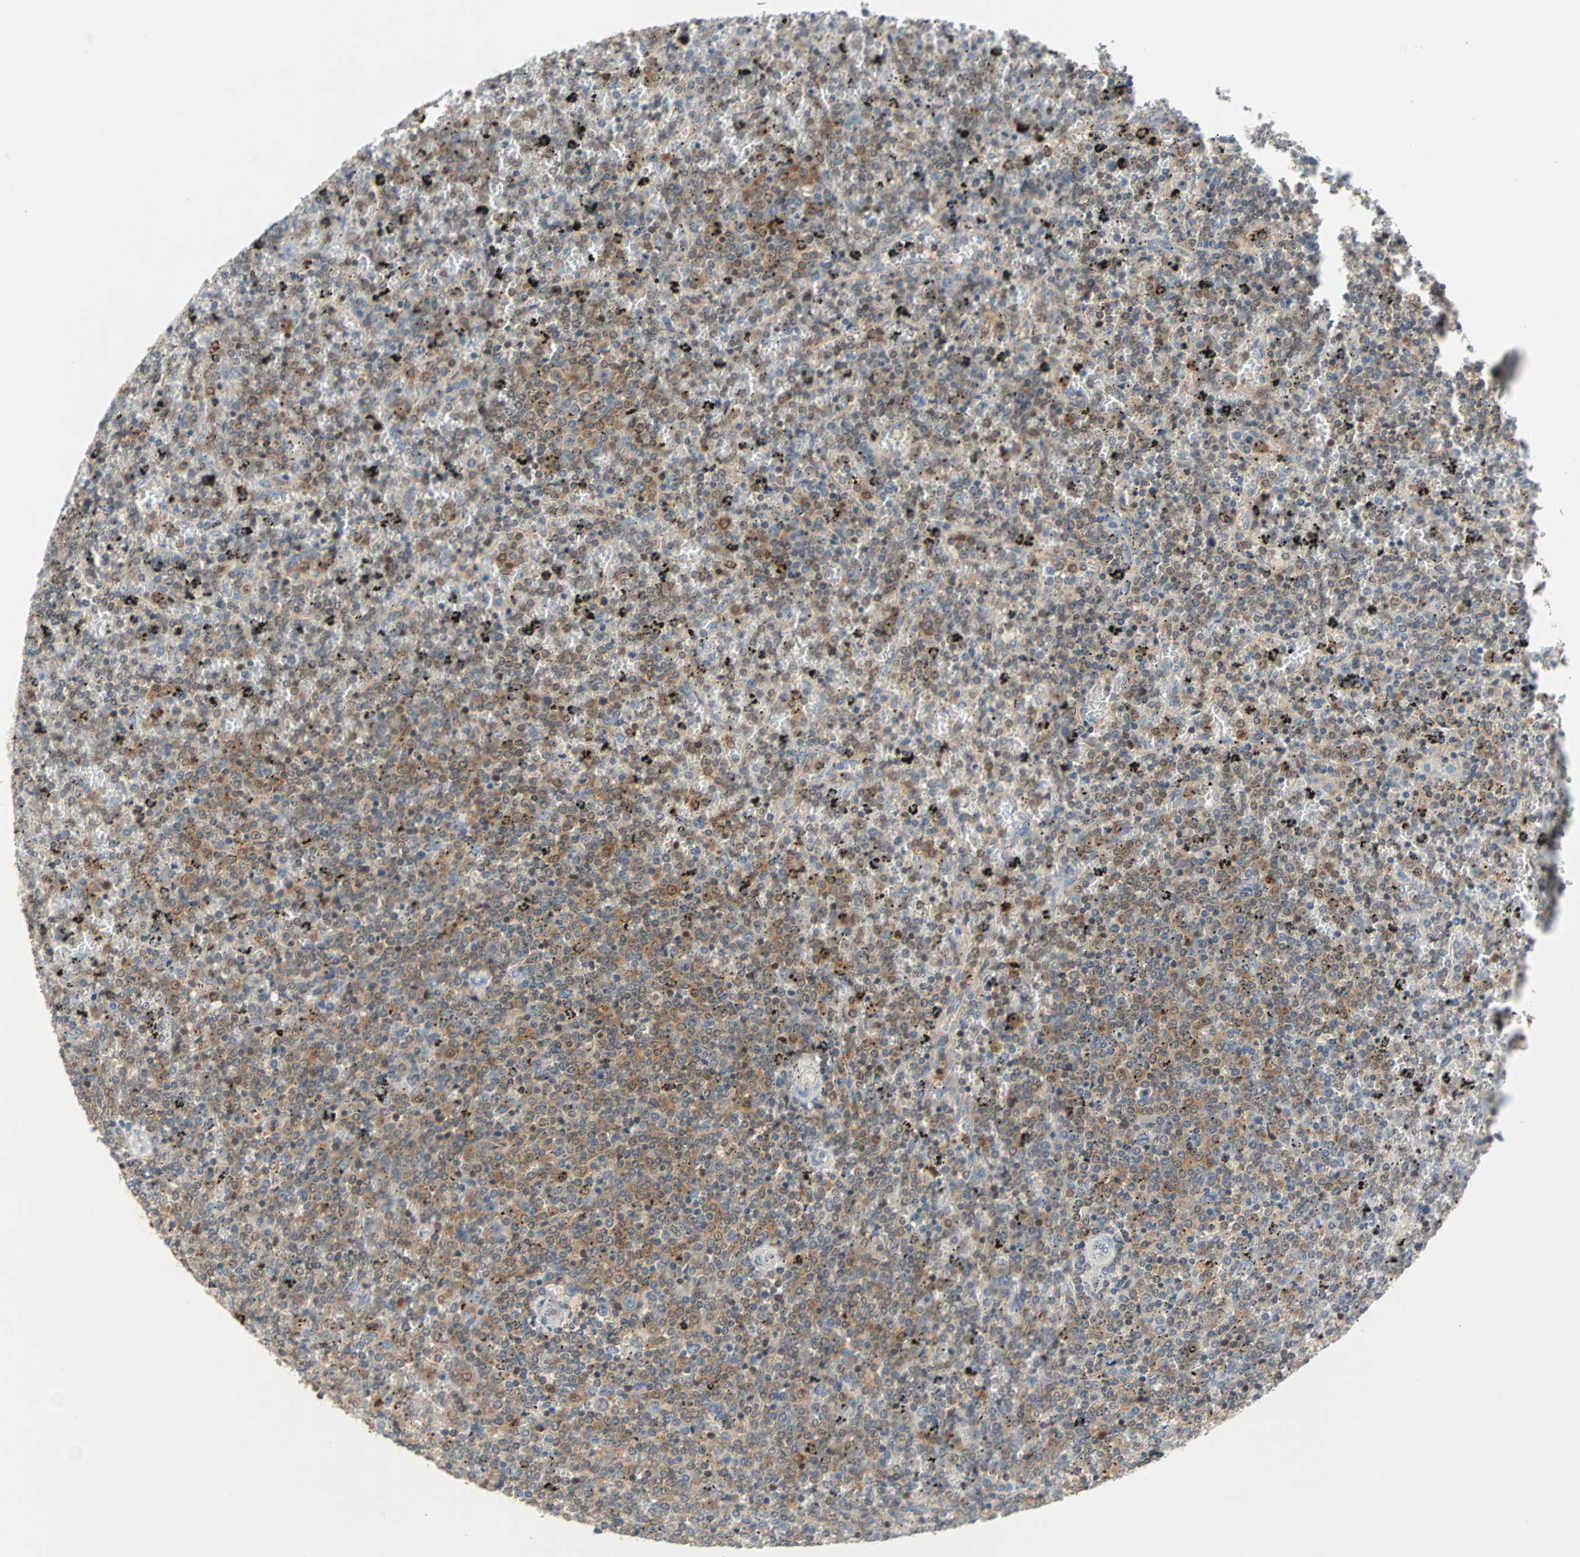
{"staining": {"intensity": "moderate", "quantity": "25%-75%", "location": "cytoplasmic/membranous"}, "tissue": "lymphoma", "cell_type": "Tumor cells", "image_type": "cancer", "snomed": [{"axis": "morphology", "description": "Malignant lymphoma, non-Hodgkin's type, Low grade"}, {"axis": "topography", "description": "Spleen"}], "caption": "Moderate cytoplasmic/membranous positivity is appreciated in approximately 25%-75% of tumor cells in malignant lymphoma, non-Hodgkin's type (low-grade). Nuclei are stained in blue.", "gene": "MAP4K1", "patient": {"sex": "female", "age": 77}}